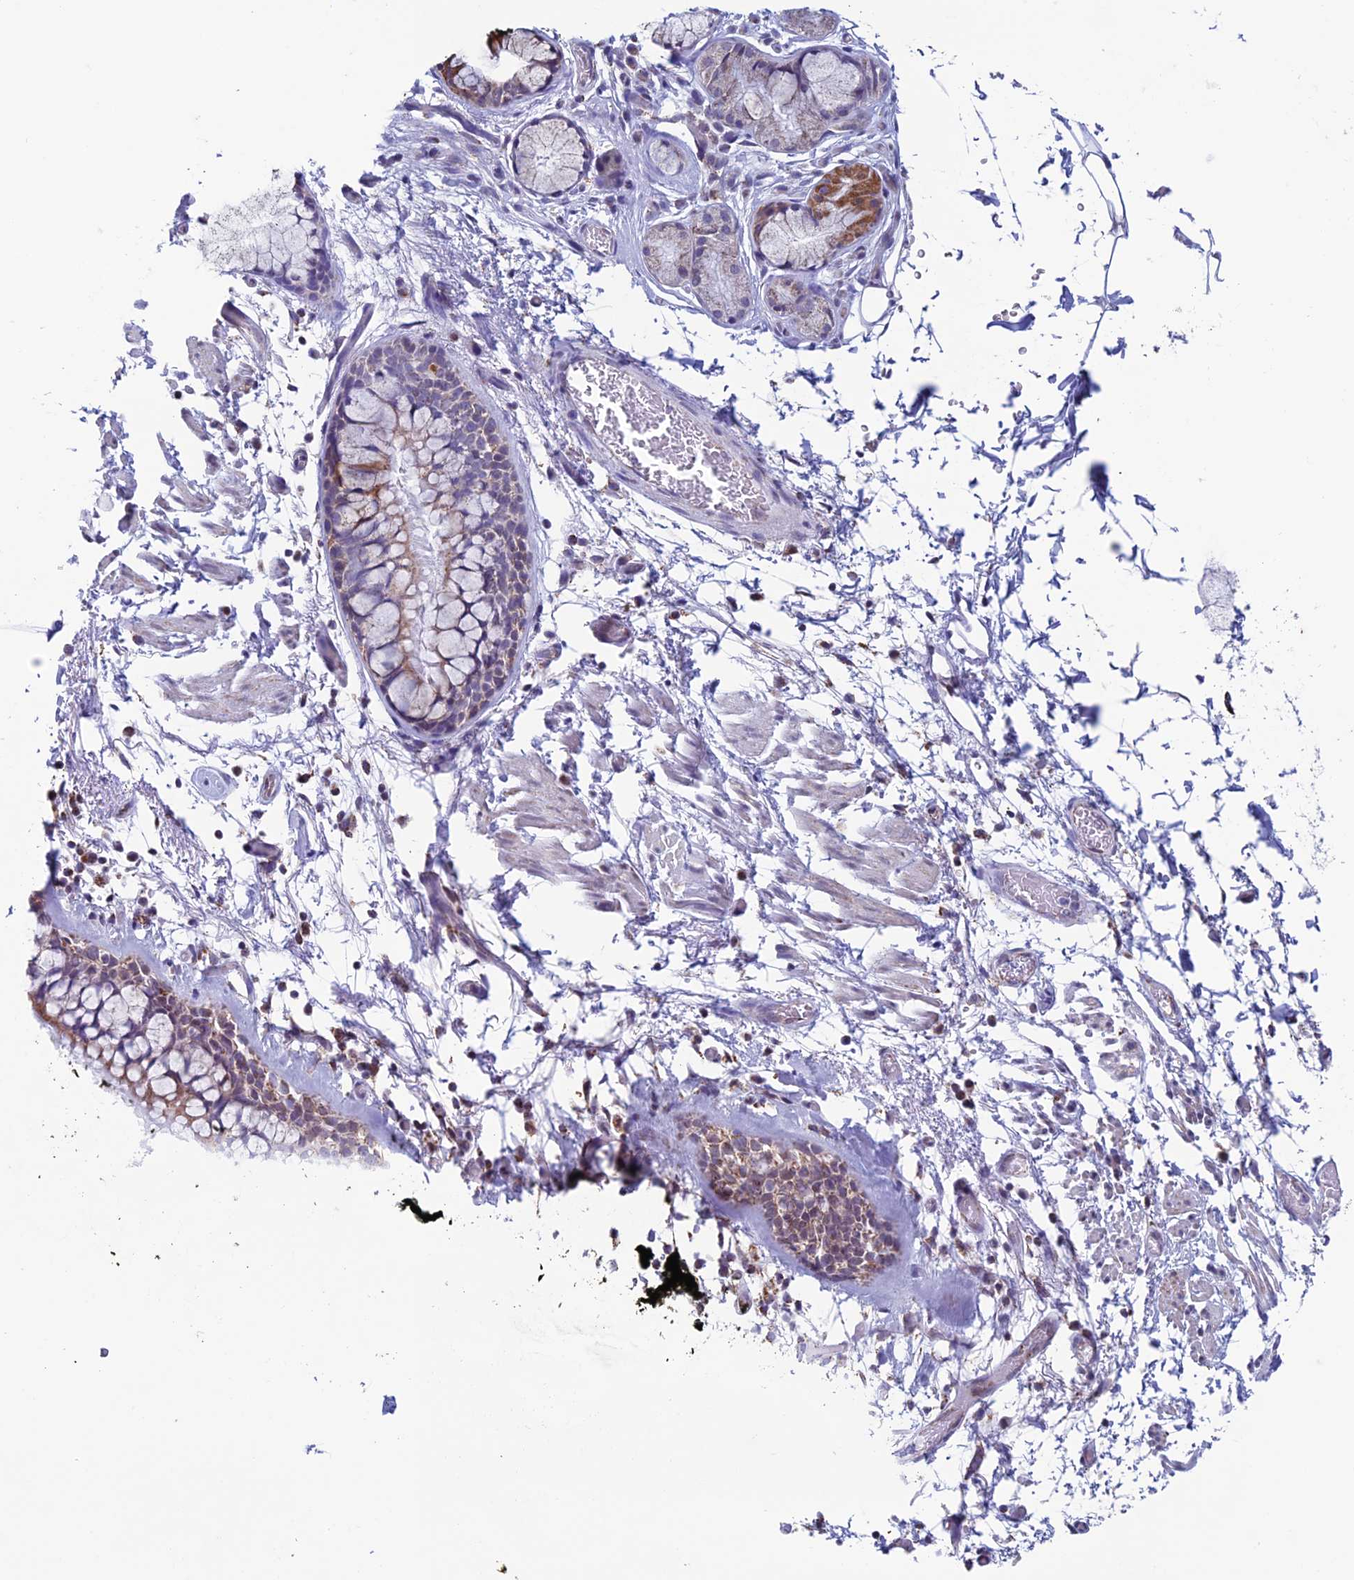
{"staining": {"intensity": "moderate", "quantity": ">75%", "location": "cytoplasmic/membranous"}, "tissue": "bronchus", "cell_type": "Respiratory epithelial cells", "image_type": "normal", "snomed": [{"axis": "morphology", "description": "Normal tissue, NOS"}, {"axis": "topography", "description": "Bronchus"}], "caption": "Bronchus was stained to show a protein in brown. There is medium levels of moderate cytoplasmic/membranous staining in approximately >75% of respiratory epithelial cells. (DAB = brown stain, brightfield microscopy at high magnification).", "gene": "ZNG1A", "patient": {"sex": "male", "age": 65}}